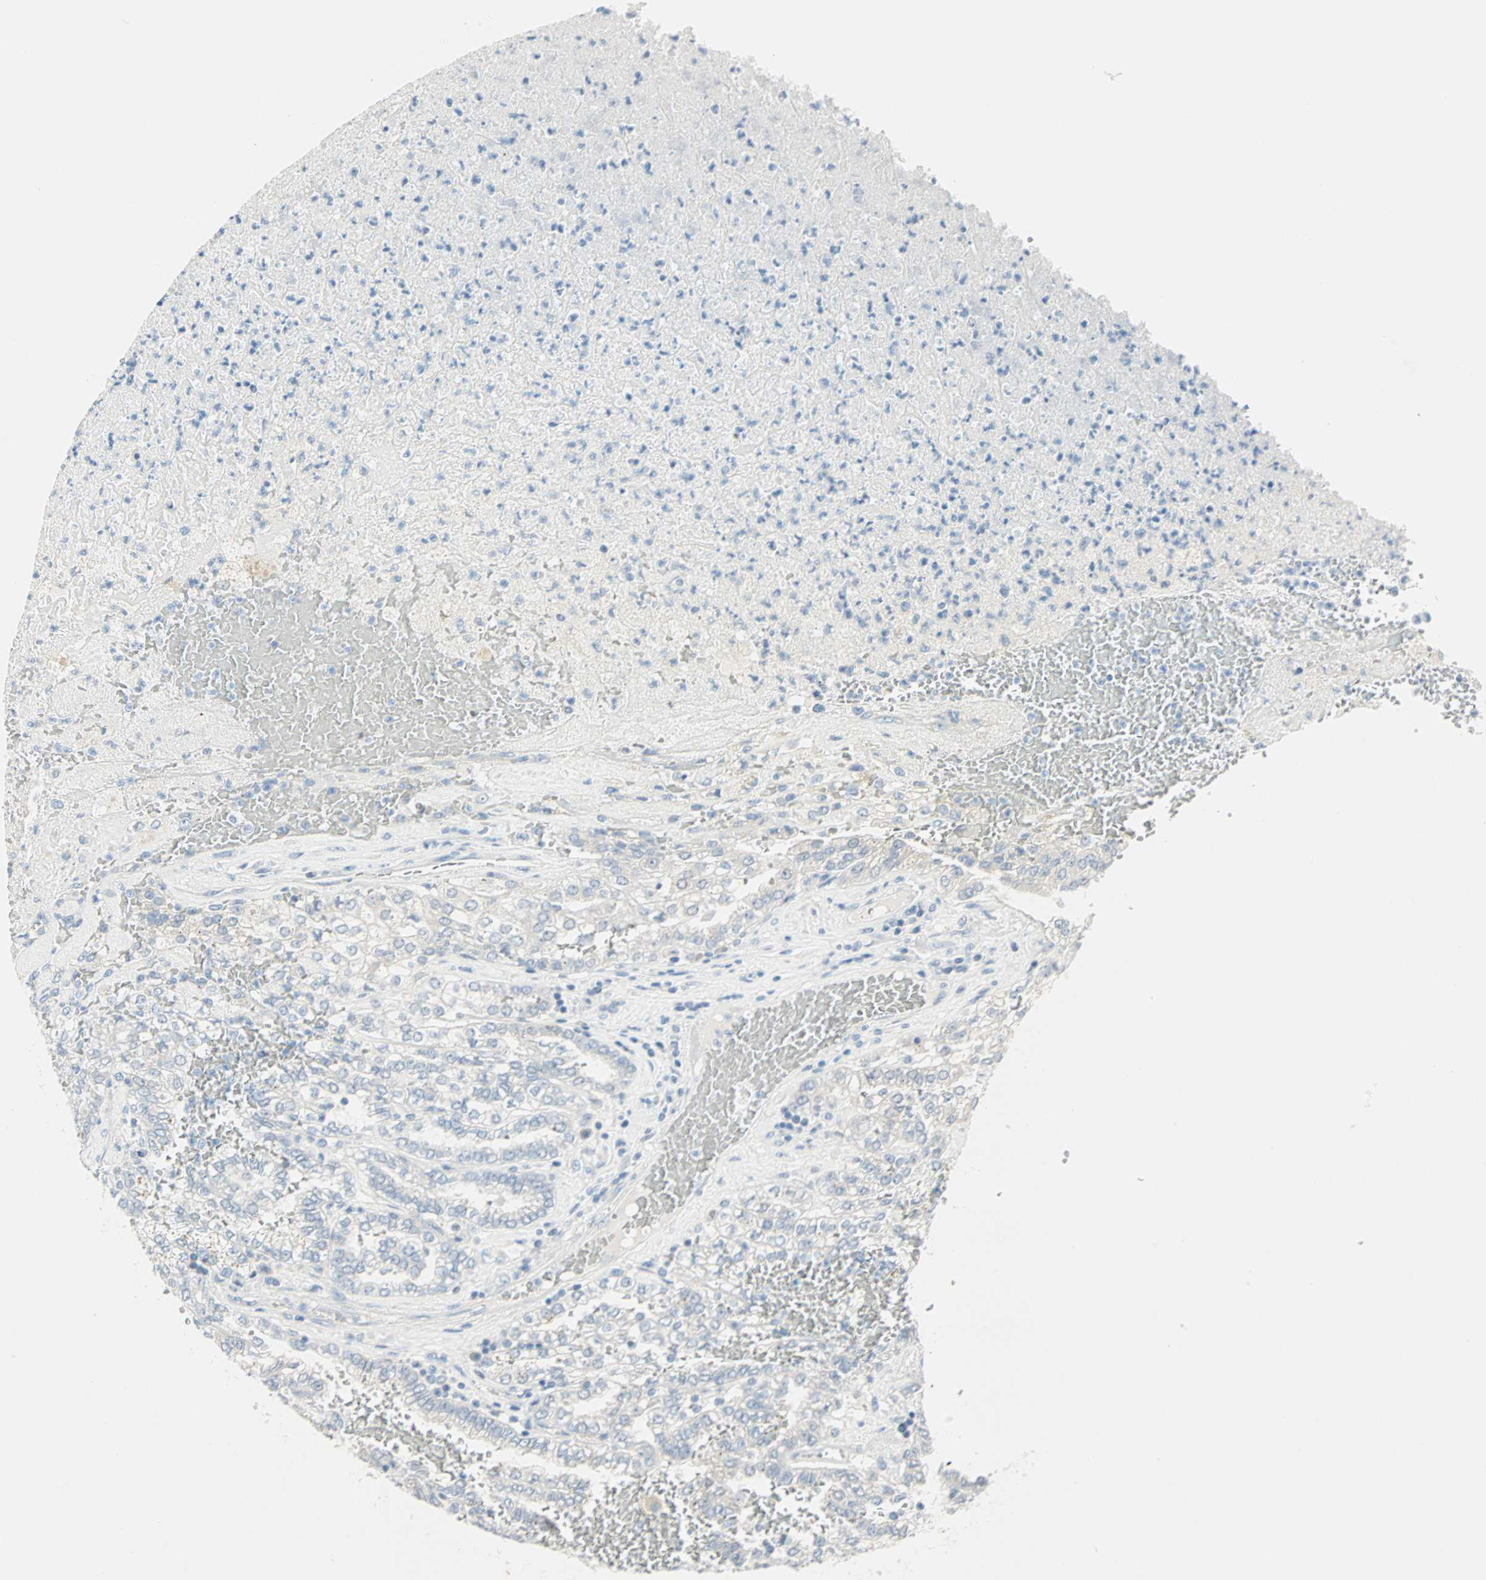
{"staining": {"intensity": "negative", "quantity": "none", "location": "none"}, "tissue": "renal cancer", "cell_type": "Tumor cells", "image_type": "cancer", "snomed": [{"axis": "morphology", "description": "Inflammation, NOS"}, {"axis": "morphology", "description": "Adenocarcinoma, NOS"}, {"axis": "topography", "description": "Kidney"}], "caption": "Image shows no protein expression in tumor cells of adenocarcinoma (renal) tissue.", "gene": "SULT1C2", "patient": {"sex": "male", "age": 68}}